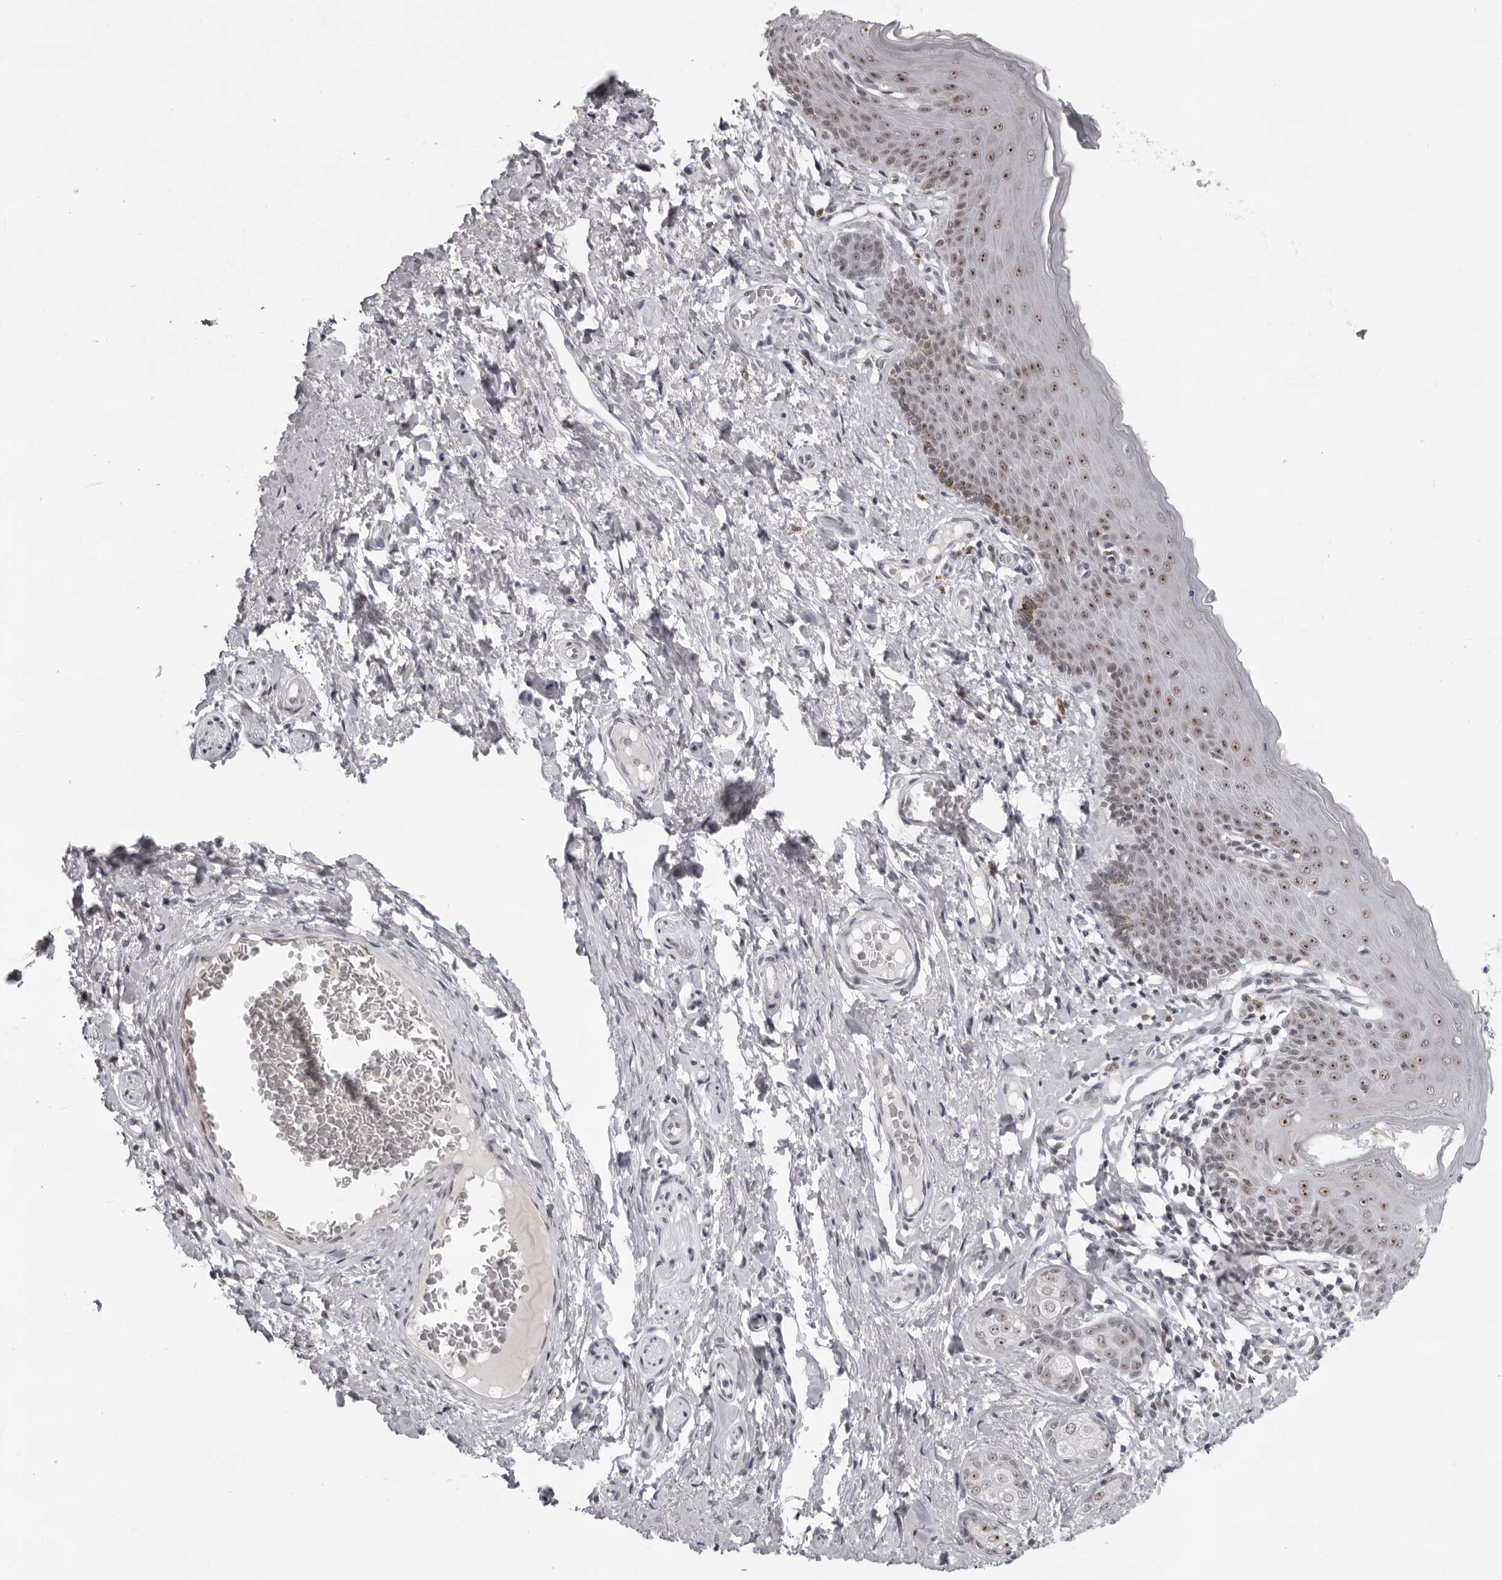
{"staining": {"intensity": "strong", "quantity": ">75%", "location": "nuclear"}, "tissue": "skin", "cell_type": "Epidermal cells", "image_type": "normal", "snomed": [{"axis": "morphology", "description": "Normal tissue, NOS"}, {"axis": "topography", "description": "Vulva"}], "caption": "Unremarkable skin was stained to show a protein in brown. There is high levels of strong nuclear expression in approximately >75% of epidermal cells. (IHC, brightfield microscopy, high magnification).", "gene": "EXOSC10", "patient": {"sex": "female", "age": 66}}